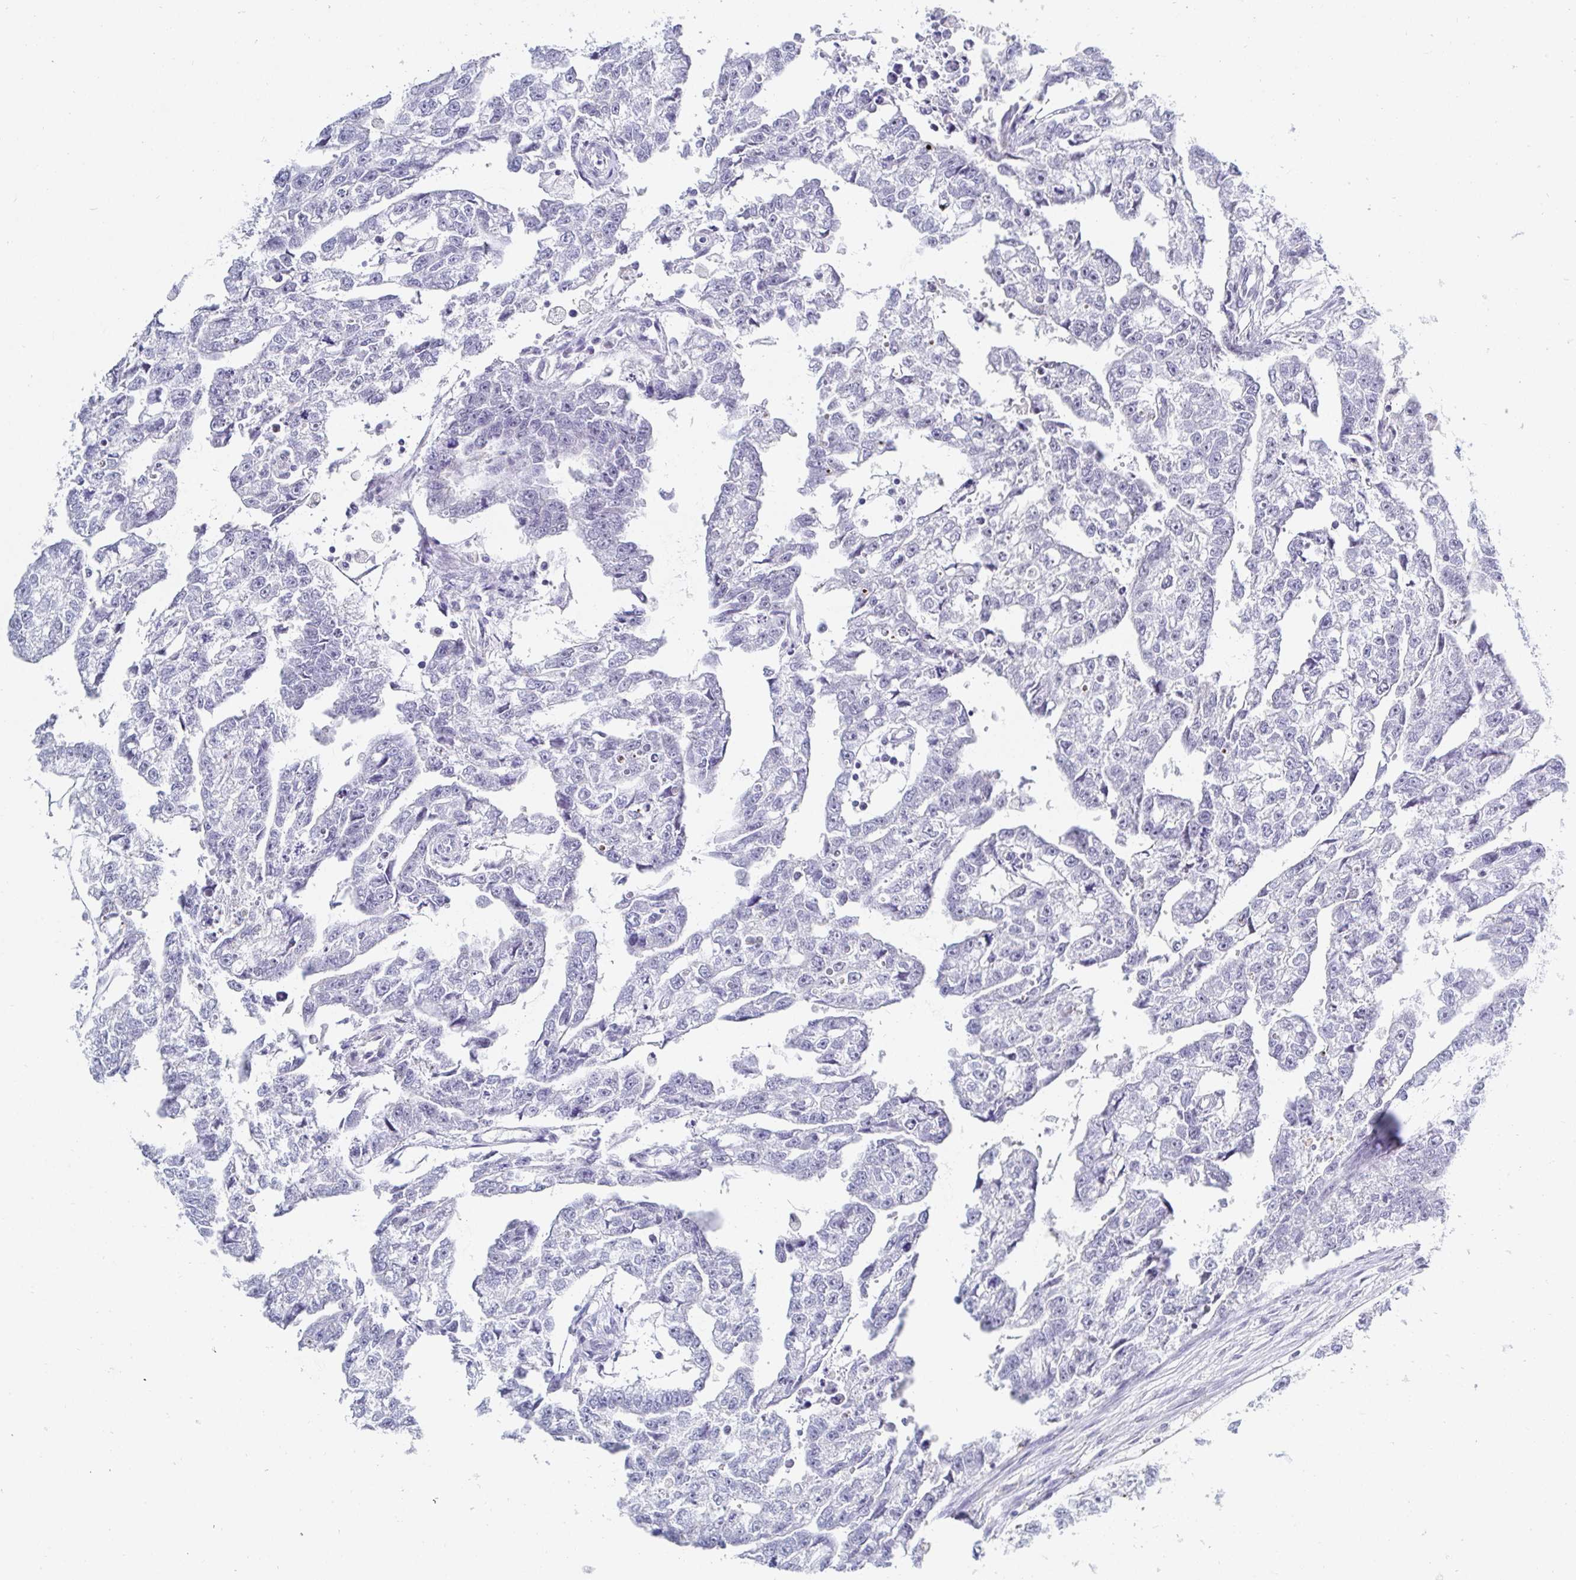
{"staining": {"intensity": "negative", "quantity": "none", "location": "none"}, "tissue": "testis cancer", "cell_type": "Tumor cells", "image_type": "cancer", "snomed": [{"axis": "morphology", "description": "Carcinoma, Embryonal, NOS"}, {"axis": "morphology", "description": "Teratoma, malignant, NOS"}, {"axis": "topography", "description": "Testis"}], "caption": "Immunohistochemistry of embryonal carcinoma (testis) shows no staining in tumor cells. The staining was performed using DAB (3,3'-diaminobenzidine) to visualize the protein expression in brown, while the nuclei were stained in blue with hematoxylin (Magnification: 20x).", "gene": "OR10K1", "patient": {"sex": "male", "age": 44}}